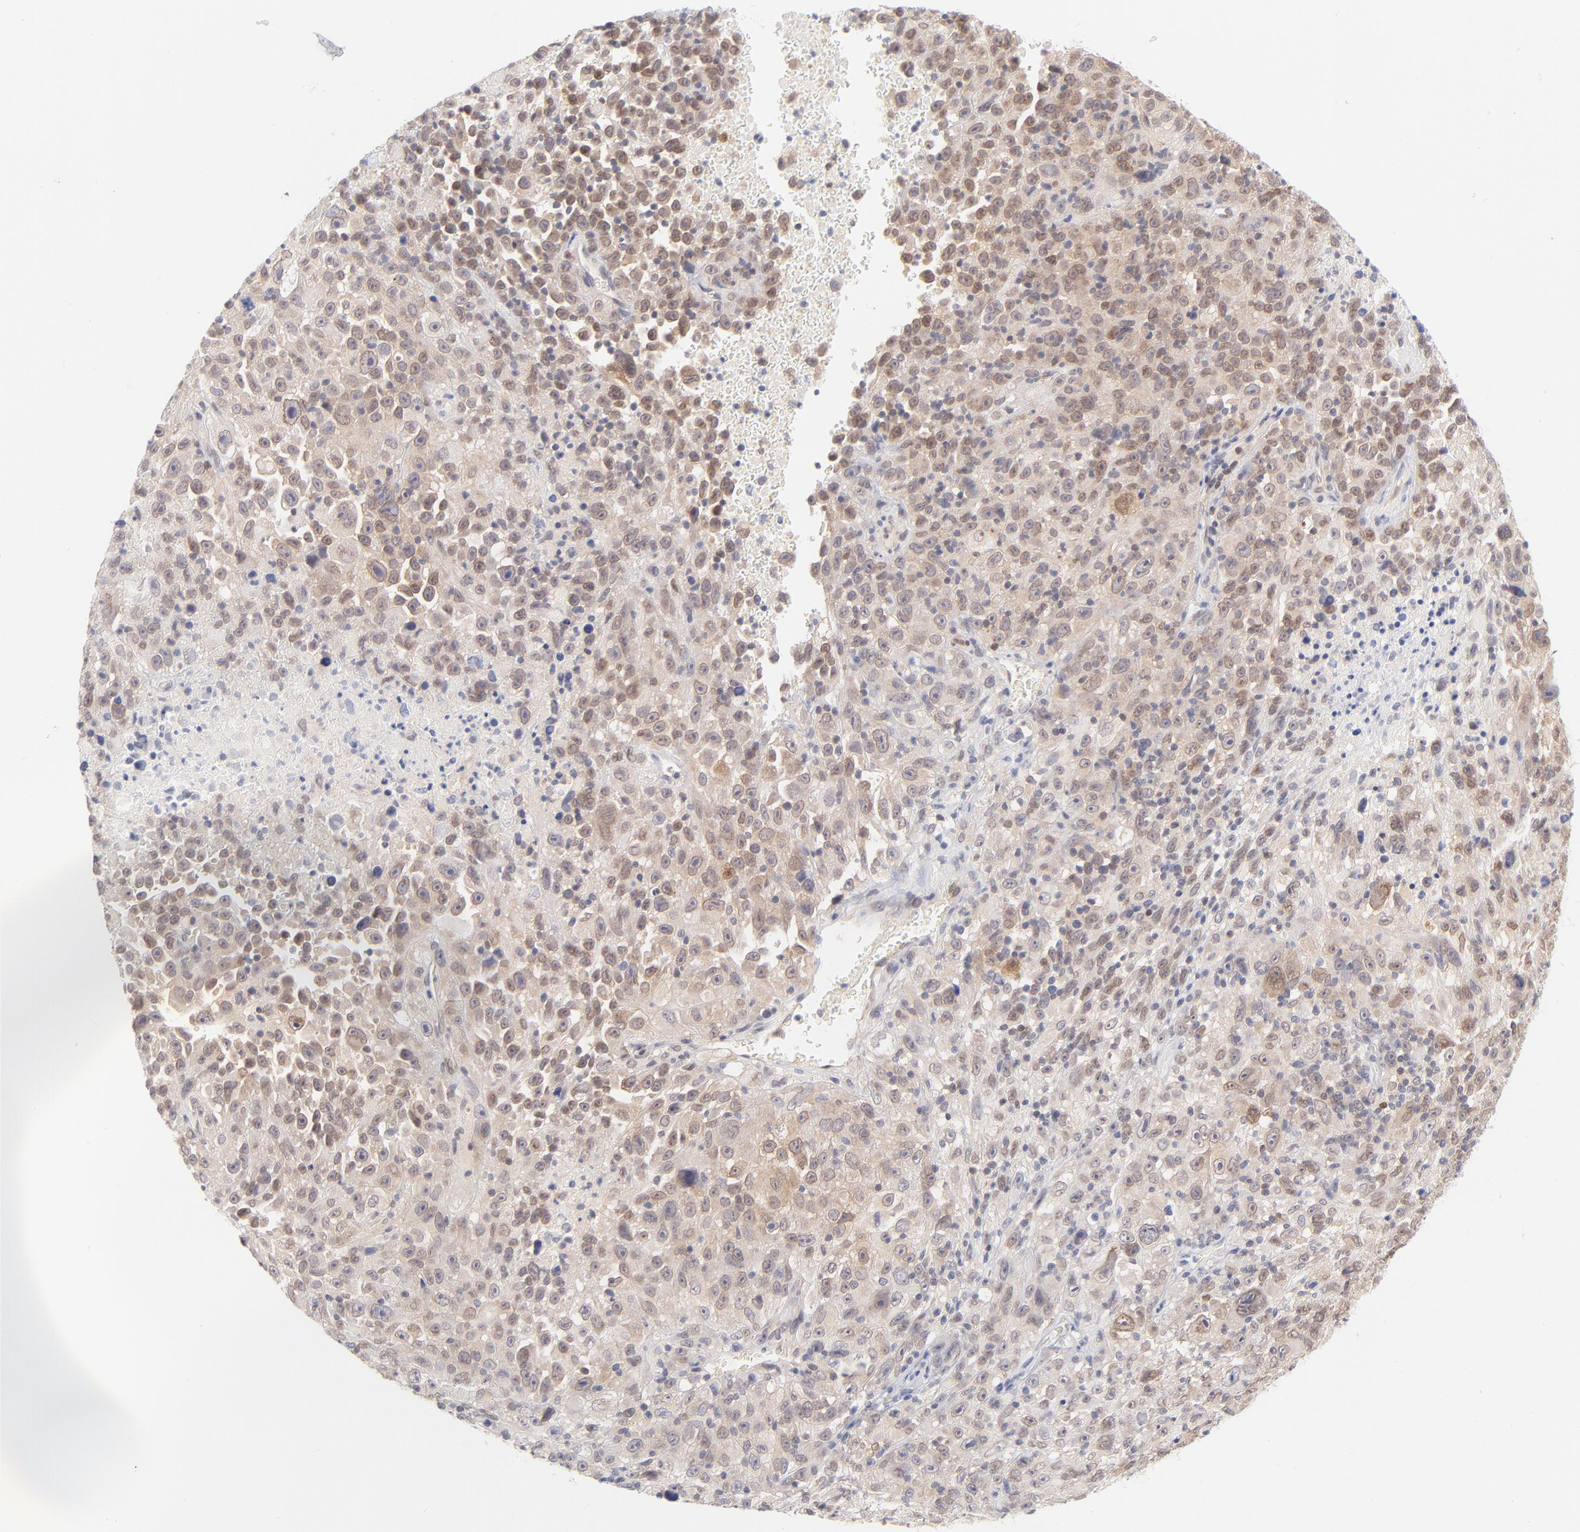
{"staining": {"intensity": "weak", "quantity": "25%-75%", "location": "cytoplasmic/membranous"}, "tissue": "melanoma", "cell_type": "Tumor cells", "image_type": "cancer", "snomed": [{"axis": "morphology", "description": "Malignant melanoma, Metastatic site"}, {"axis": "topography", "description": "Cerebral cortex"}], "caption": "This is a photomicrograph of immunohistochemistry staining of malignant melanoma (metastatic site), which shows weak staining in the cytoplasmic/membranous of tumor cells.", "gene": "CASP6", "patient": {"sex": "female", "age": 52}}